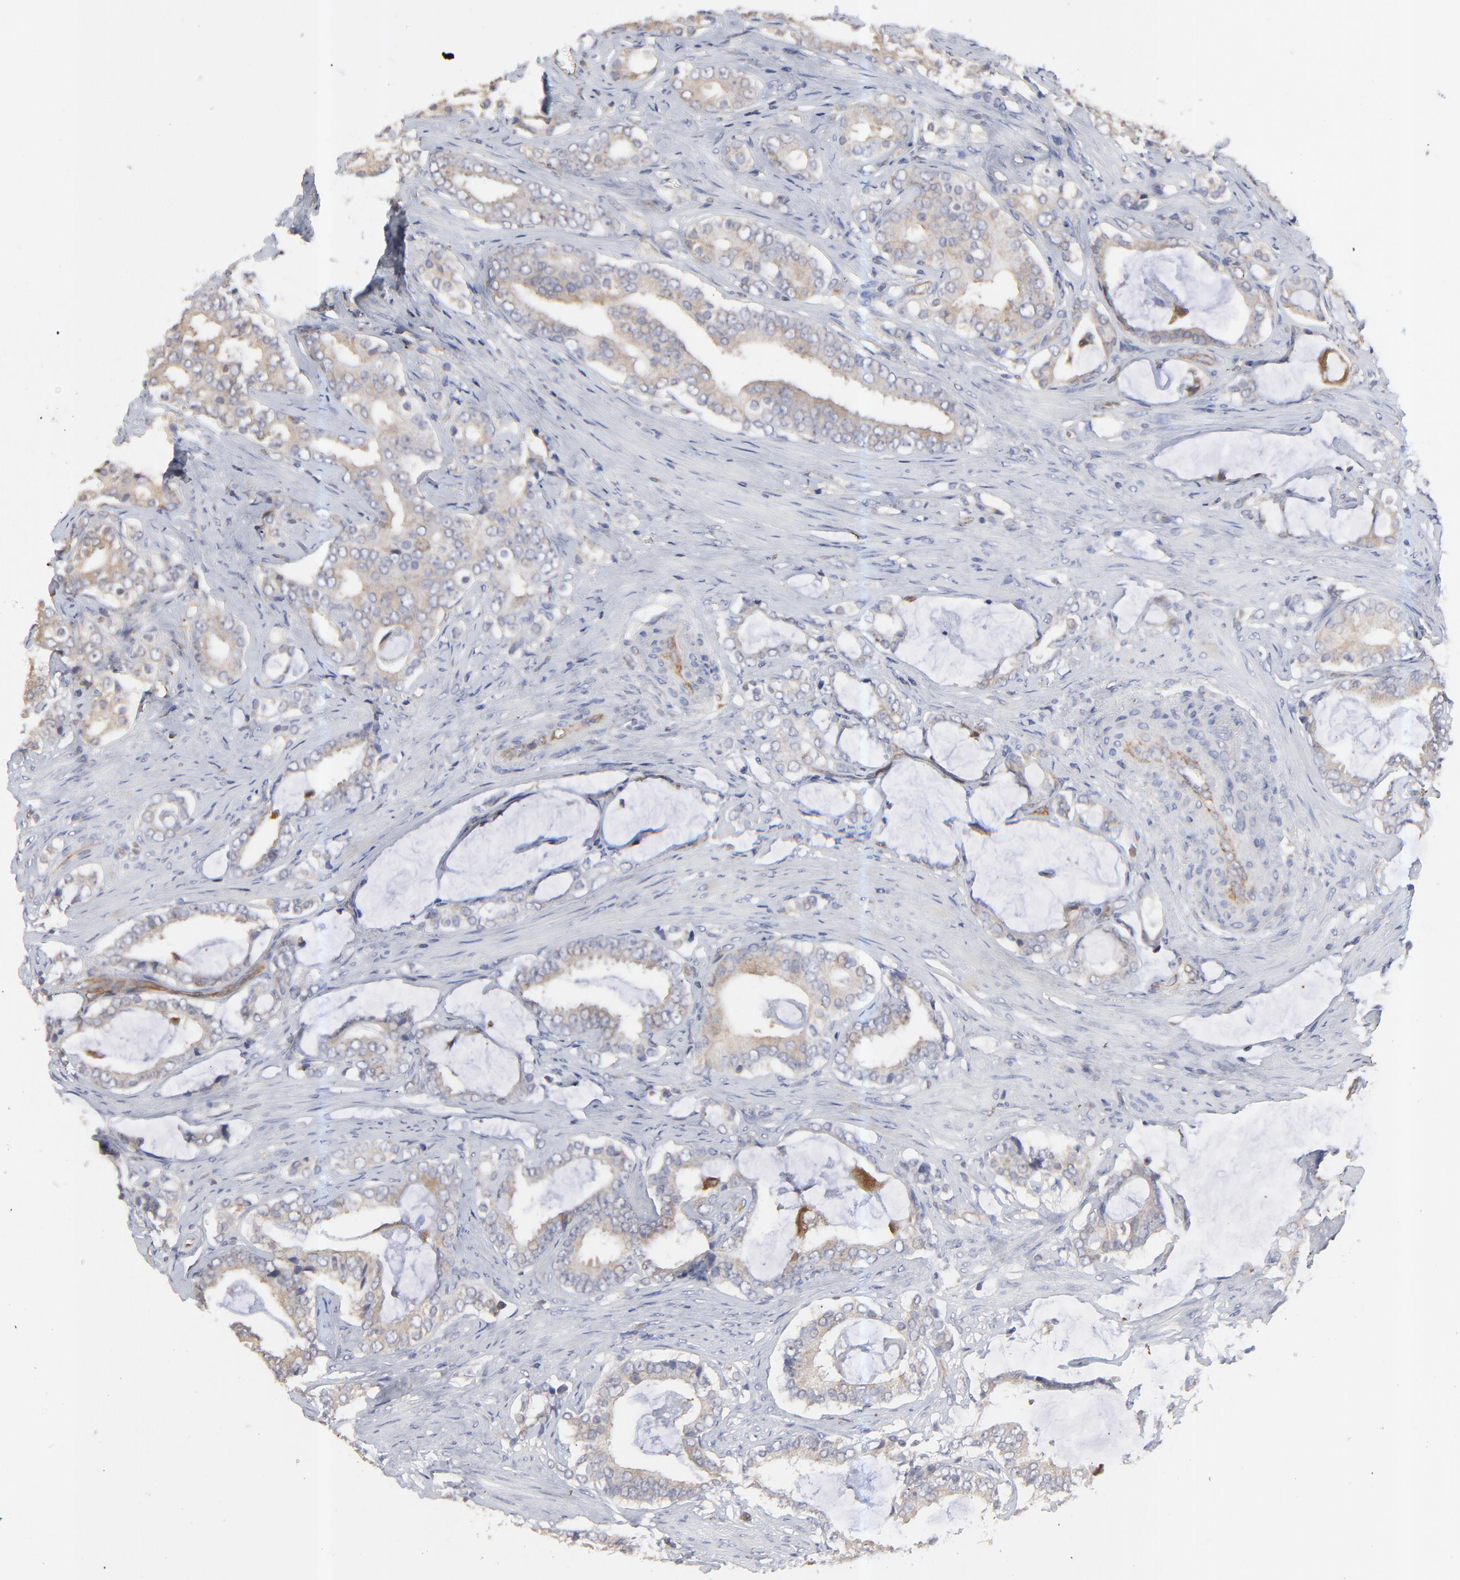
{"staining": {"intensity": "moderate", "quantity": ">75%", "location": "cytoplasmic/membranous"}, "tissue": "prostate cancer", "cell_type": "Tumor cells", "image_type": "cancer", "snomed": [{"axis": "morphology", "description": "Adenocarcinoma, Low grade"}, {"axis": "topography", "description": "Prostate"}], "caption": "Prostate low-grade adenocarcinoma stained with DAB (3,3'-diaminobenzidine) immunohistochemistry (IHC) exhibits medium levels of moderate cytoplasmic/membranous positivity in about >75% of tumor cells.", "gene": "RAB9A", "patient": {"sex": "male", "age": 59}}